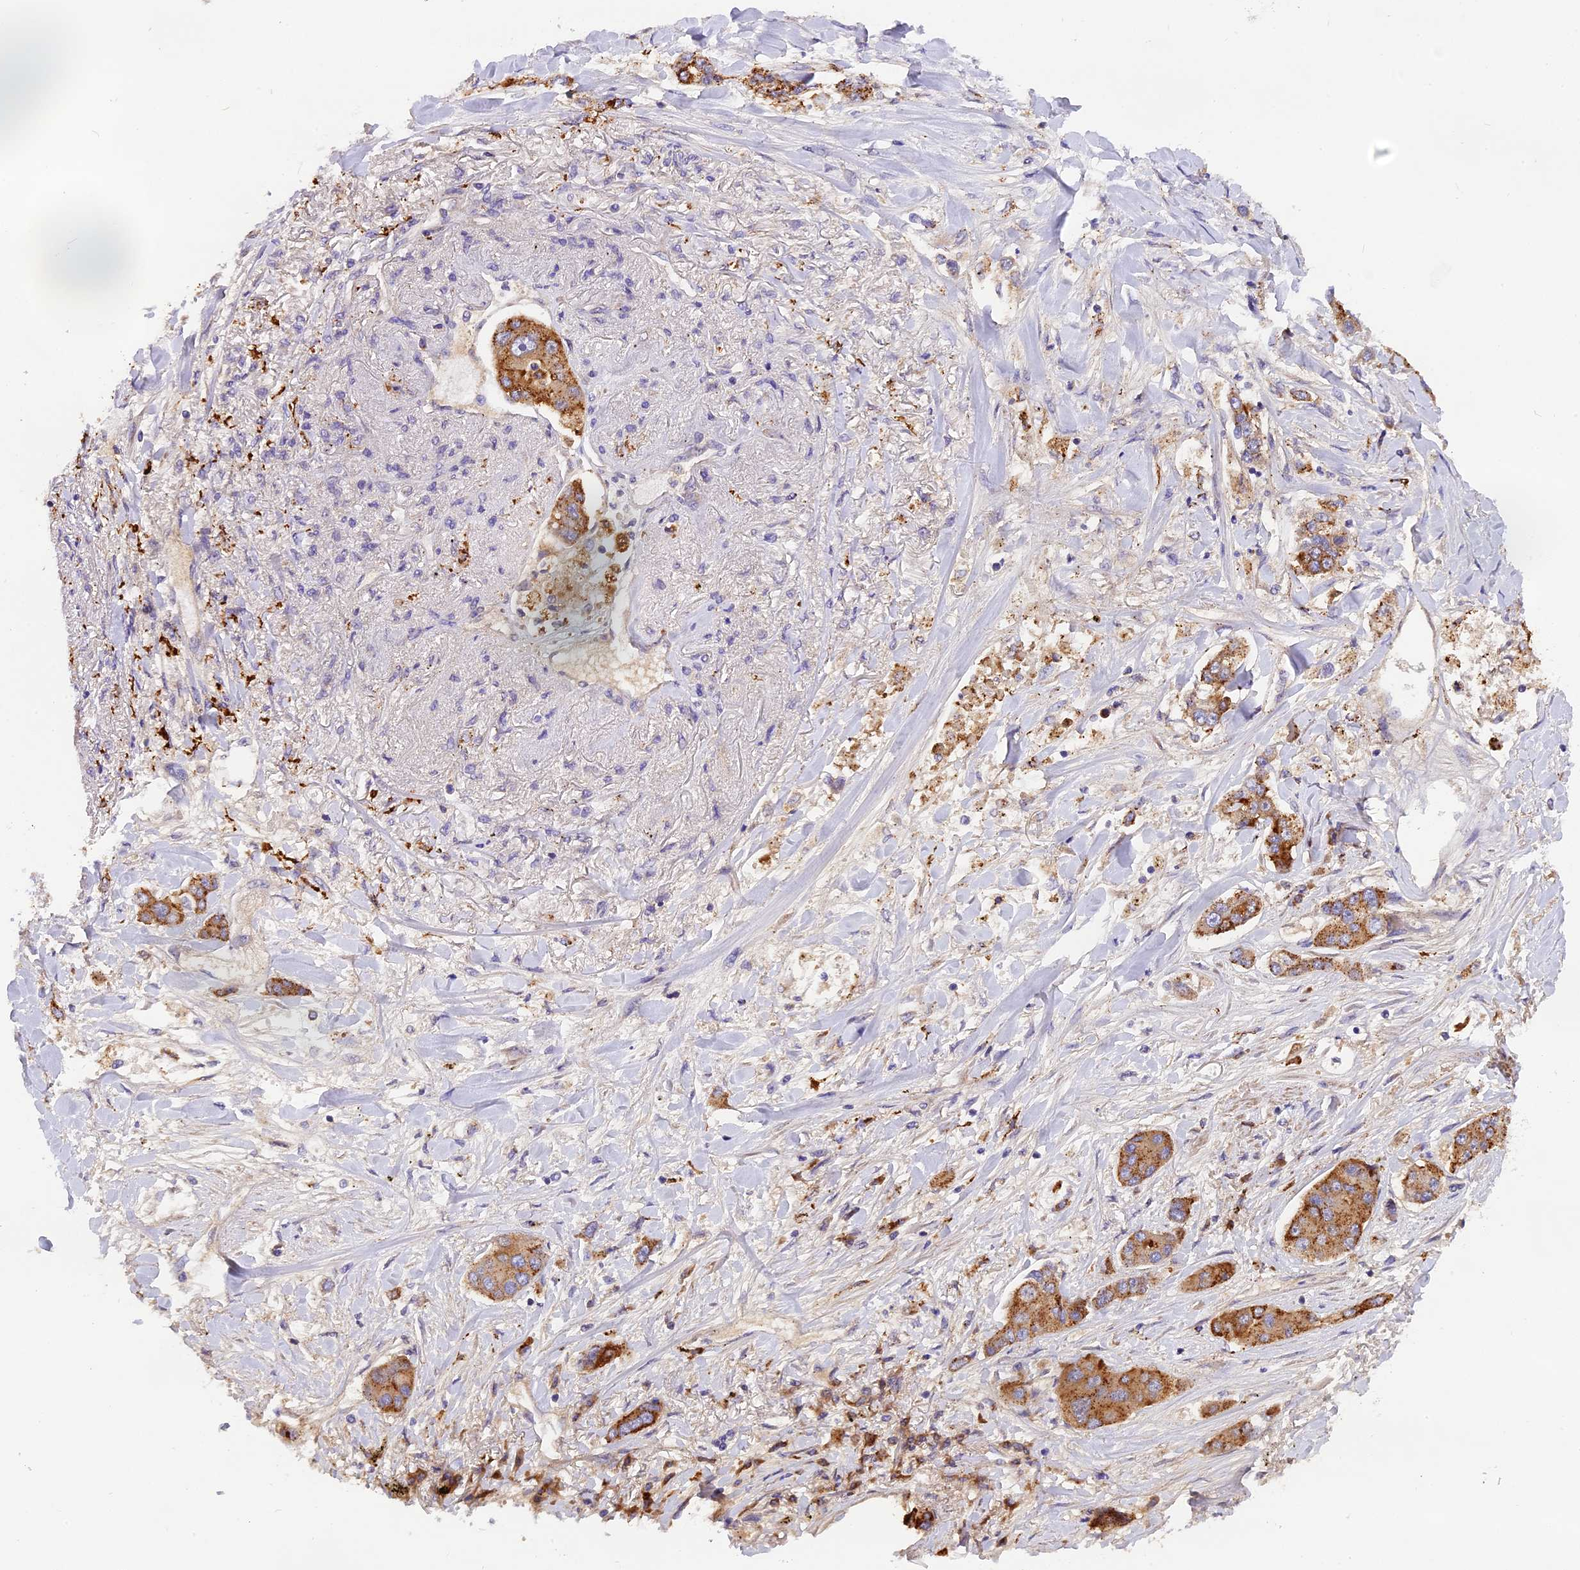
{"staining": {"intensity": "moderate", "quantity": ">75%", "location": "cytoplasmic/membranous"}, "tissue": "lung cancer", "cell_type": "Tumor cells", "image_type": "cancer", "snomed": [{"axis": "morphology", "description": "Adenocarcinoma, NOS"}, {"axis": "topography", "description": "Lung"}], "caption": "Adenocarcinoma (lung) tissue exhibits moderate cytoplasmic/membranous expression in about >75% of tumor cells, visualized by immunohistochemistry.", "gene": "COPE", "patient": {"sex": "male", "age": 49}}